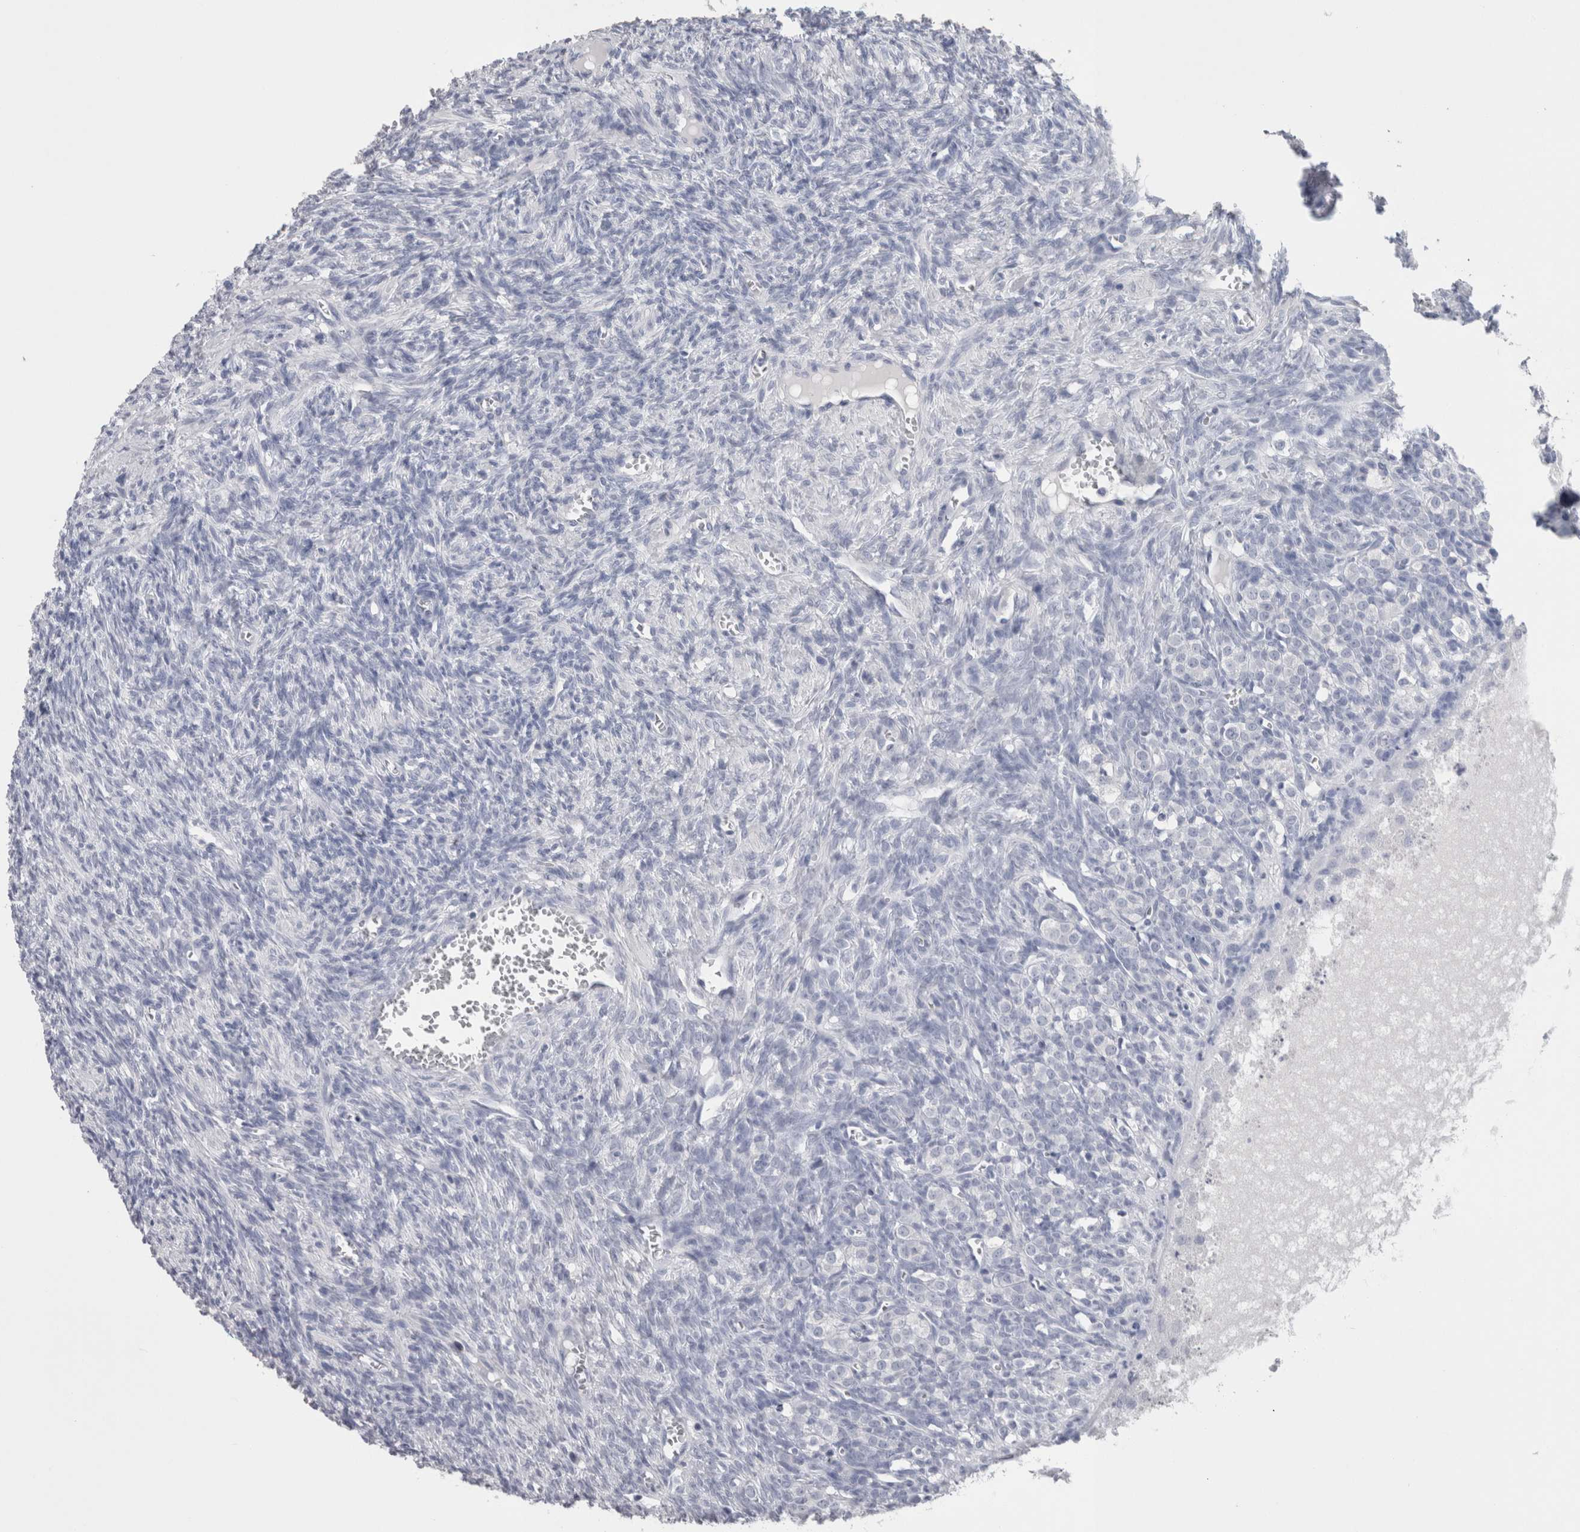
{"staining": {"intensity": "negative", "quantity": "none", "location": "none"}, "tissue": "ovary", "cell_type": "Follicle cells", "image_type": "normal", "snomed": [{"axis": "morphology", "description": "Normal tissue, NOS"}, {"axis": "topography", "description": "Ovary"}], "caption": "DAB (3,3'-diaminobenzidine) immunohistochemical staining of normal ovary demonstrates no significant positivity in follicle cells. The staining was performed using DAB (3,3'-diaminobenzidine) to visualize the protein expression in brown, while the nuclei were stained in blue with hematoxylin (Magnification: 20x).", "gene": "CA8", "patient": {"sex": "female", "age": 27}}